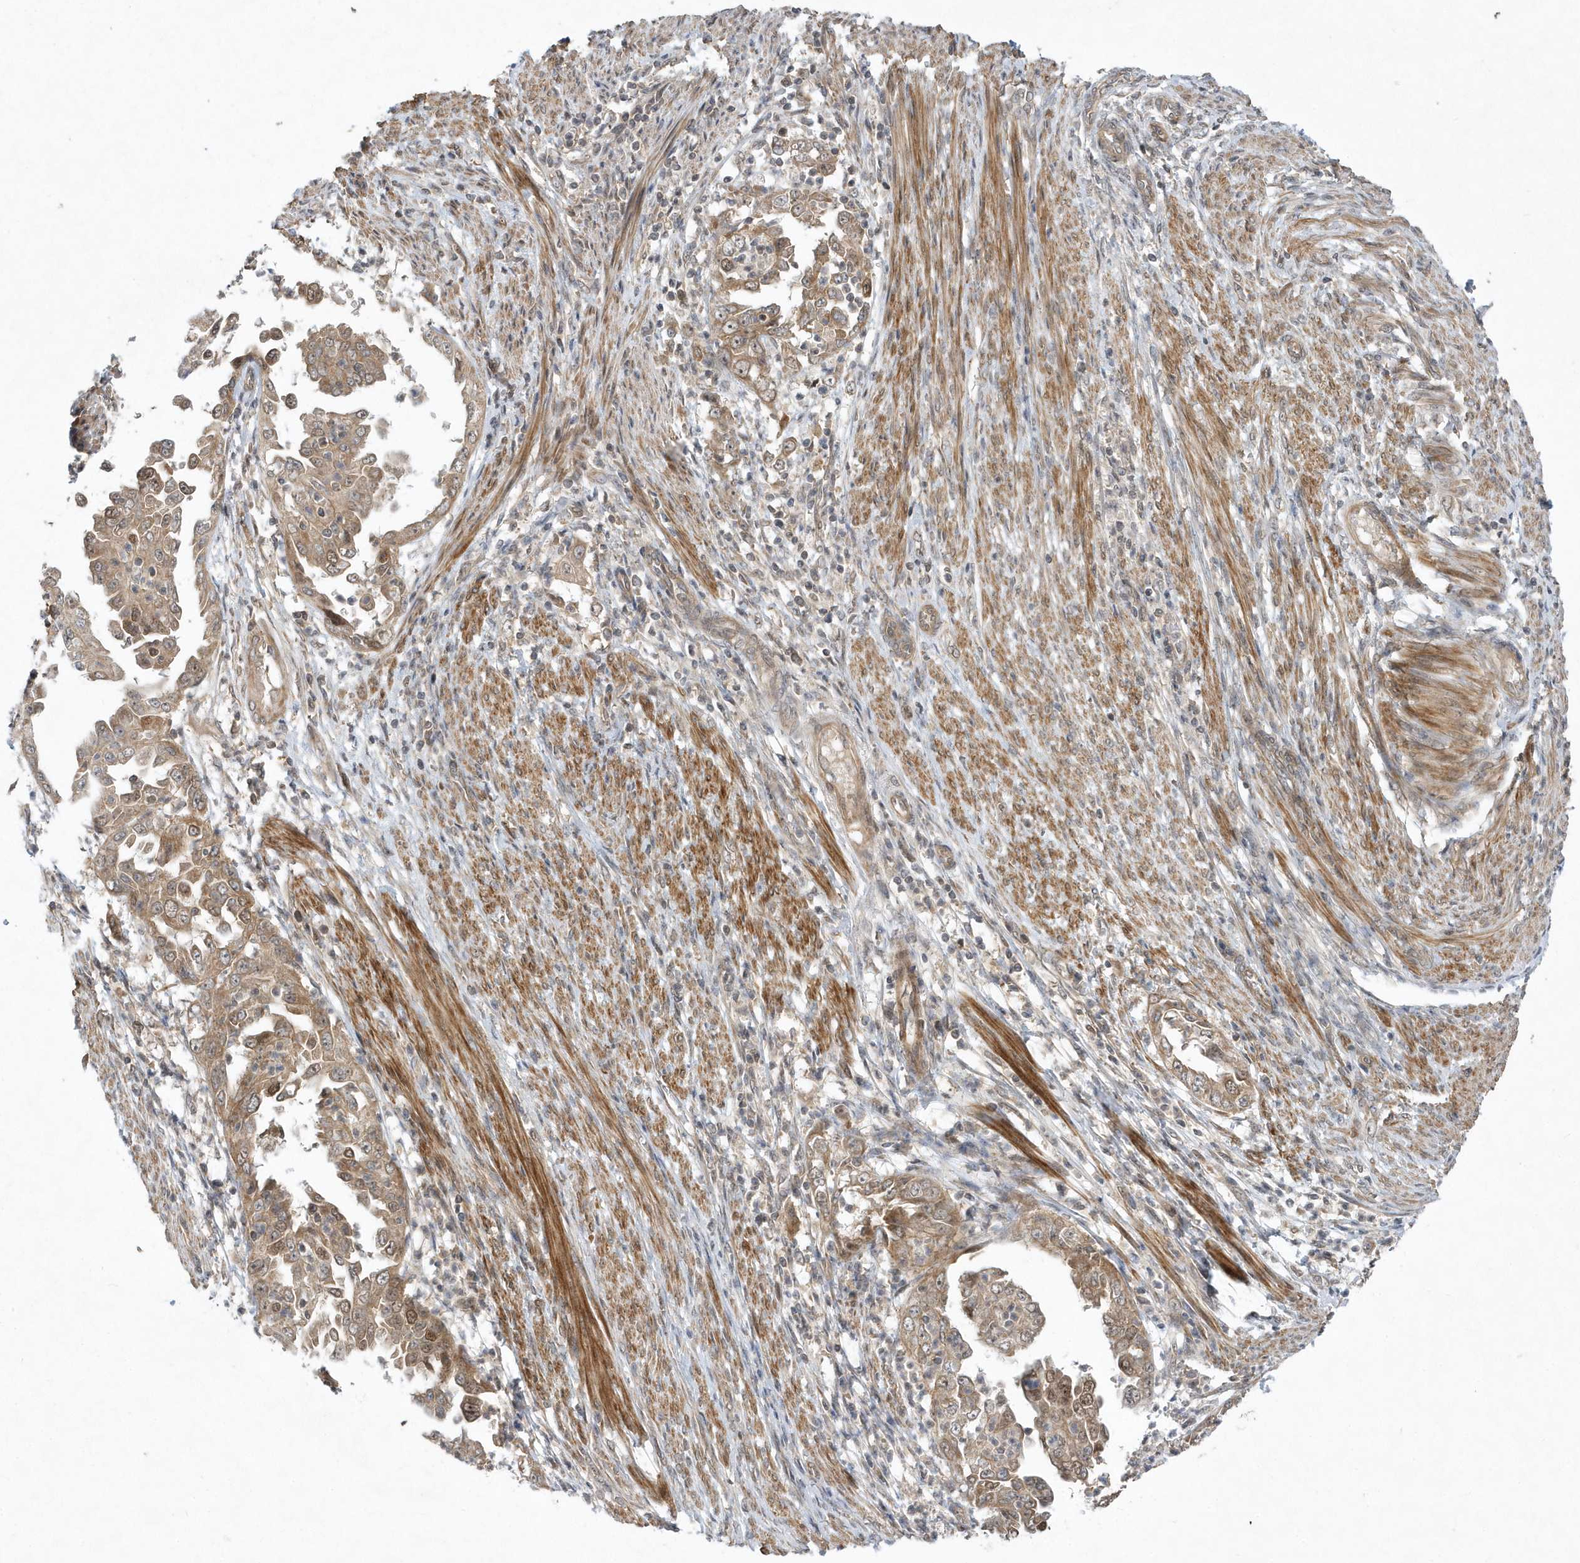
{"staining": {"intensity": "moderate", "quantity": ">75%", "location": "cytoplasmic/membranous,nuclear"}, "tissue": "endometrial cancer", "cell_type": "Tumor cells", "image_type": "cancer", "snomed": [{"axis": "morphology", "description": "Adenocarcinoma, NOS"}, {"axis": "topography", "description": "Endometrium"}], "caption": "Protein staining reveals moderate cytoplasmic/membranous and nuclear staining in about >75% of tumor cells in adenocarcinoma (endometrial). (Stains: DAB in brown, nuclei in blue, Microscopy: brightfield microscopy at high magnification).", "gene": "MXI1", "patient": {"sex": "female", "age": 85}}